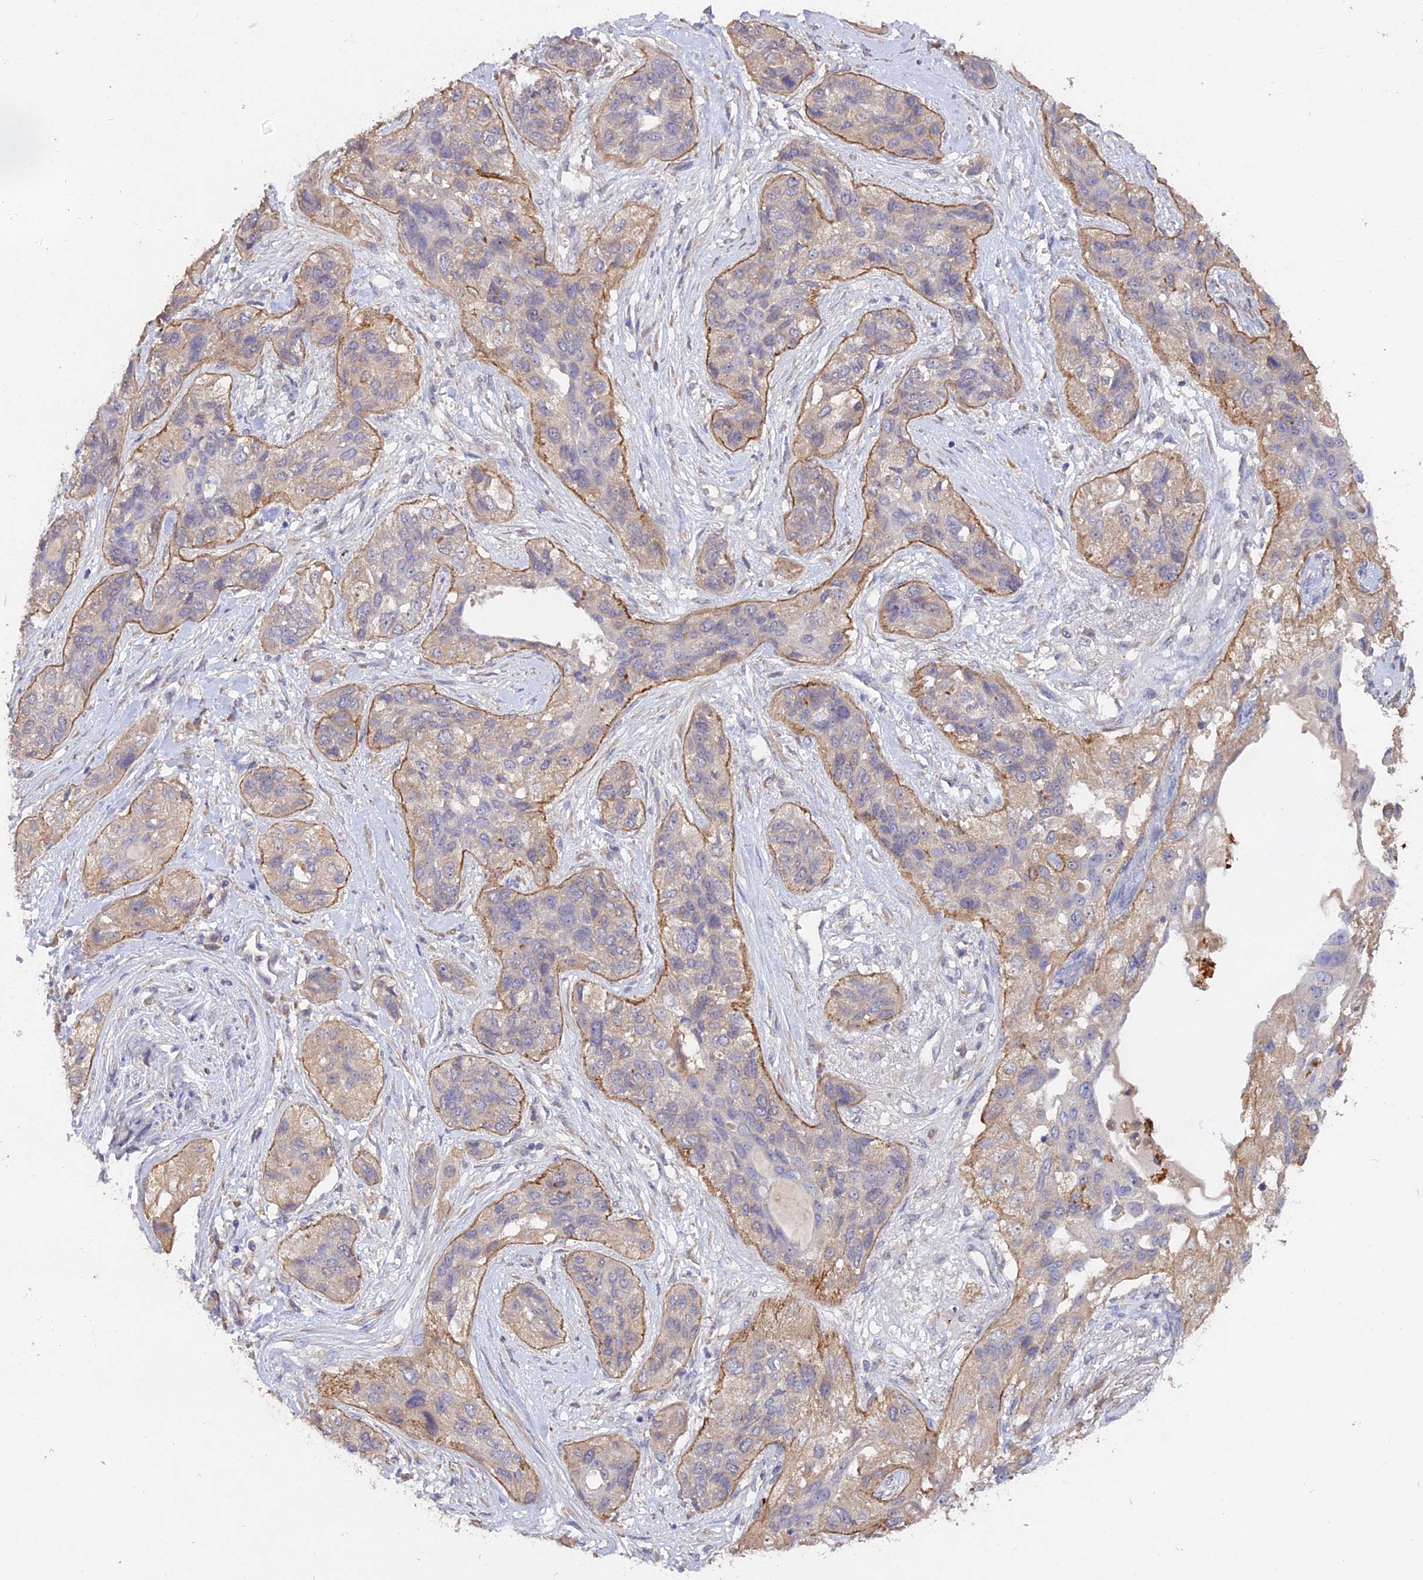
{"staining": {"intensity": "negative", "quantity": "none", "location": "none"}, "tissue": "lung cancer", "cell_type": "Tumor cells", "image_type": "cancer", "snomed": [{"axis": "morphology", "description": "Squamous cell carcinoma, NOS"}, {"axis": "topography", "description": "Lung"}], "caption": "Immunohistochemistry of lung cancer (squamous cell carcinoma) reveals no expression in tumor cells.", "gene": "SLC26A4", "patient": {"sex": "female", "age": 70}}